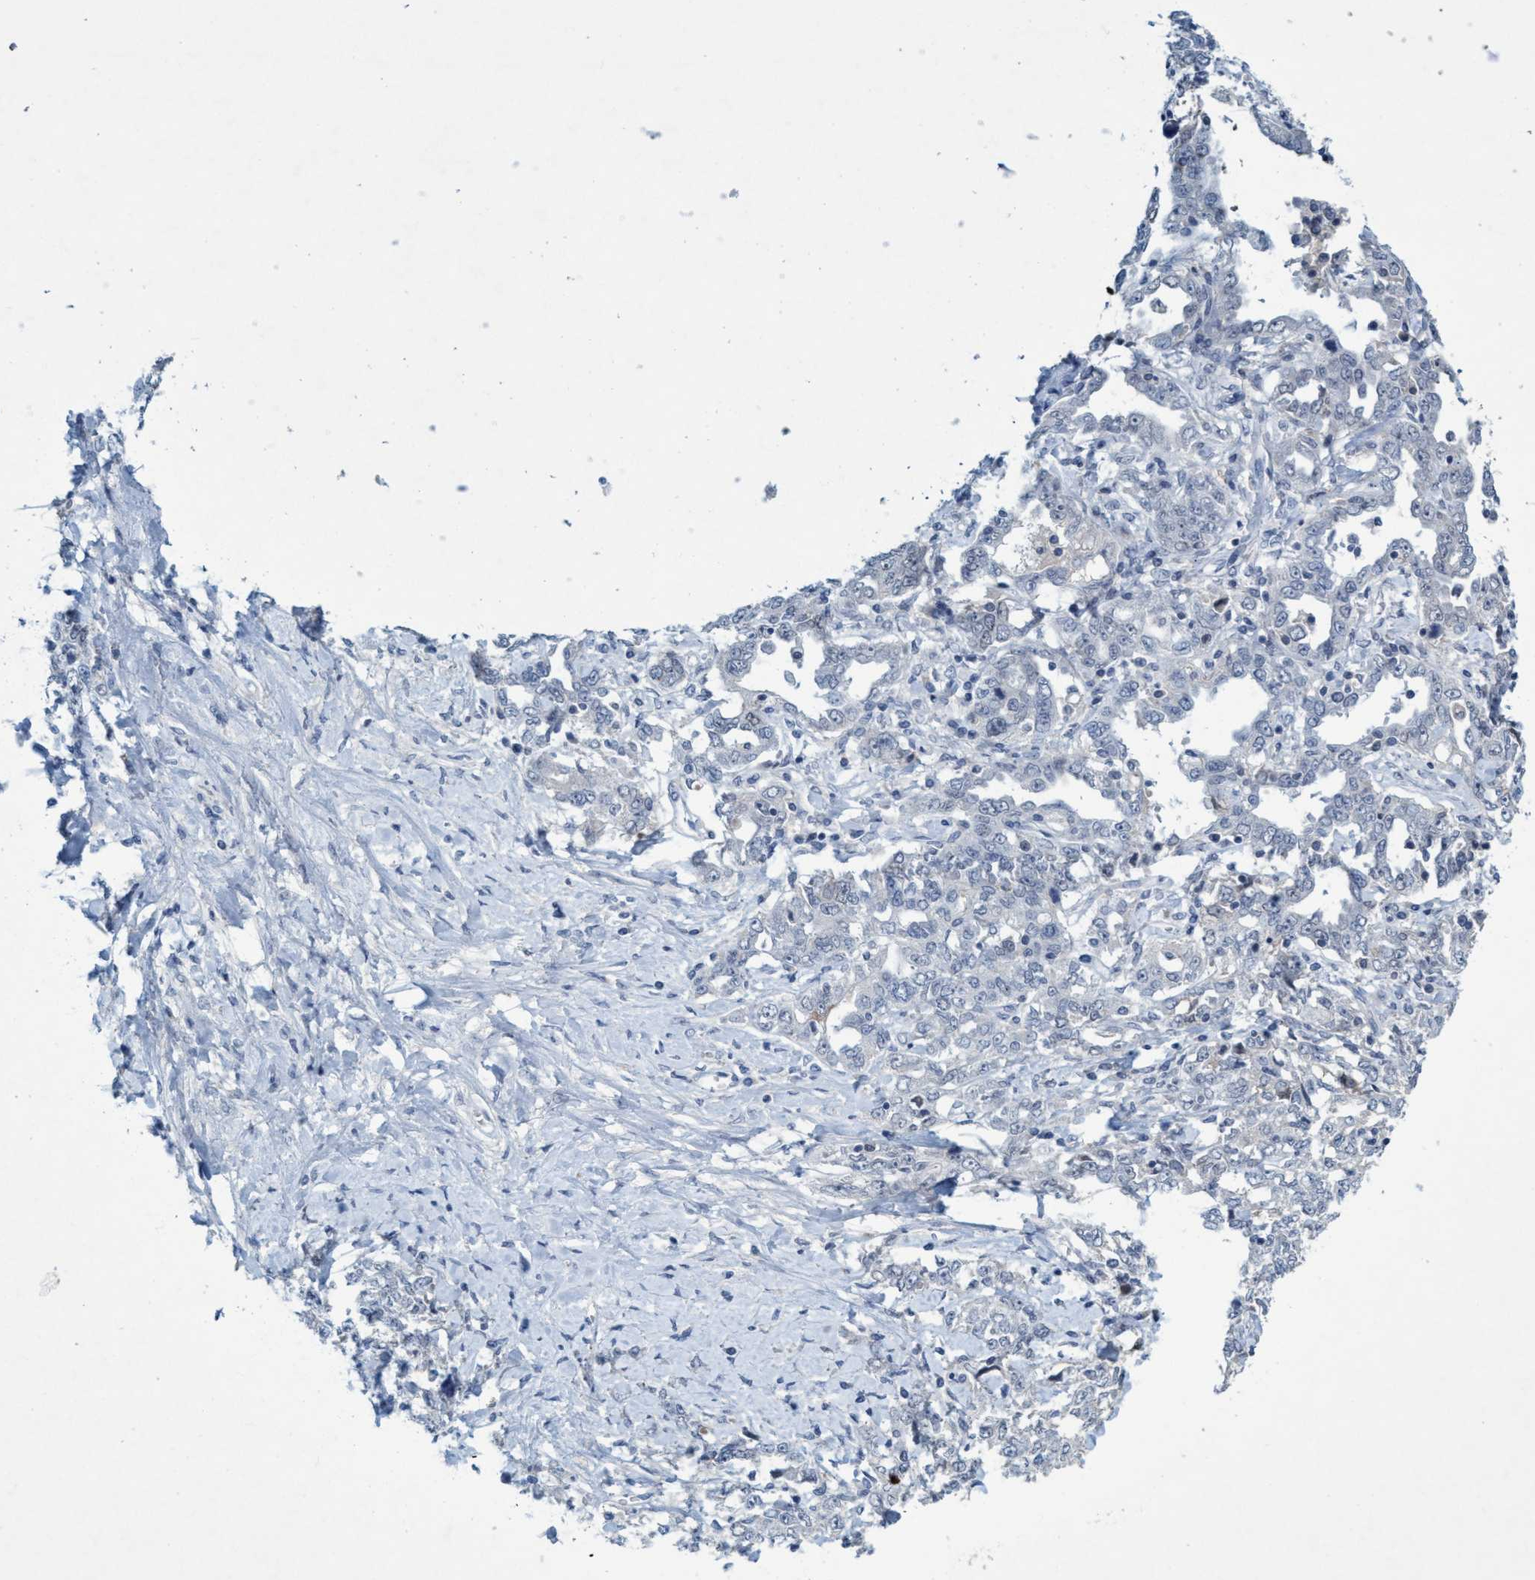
{"staining": {"intensity": "negative", "quantity": "none", "location": "none"}, "tissue": "ovarian cancer", "cell_type": "Tumor cells", "image_type": "cancer", "snomed": [{"axis": "morphology", "description": "Carcinoma, endometroid"}, {"axis": "topography", "description": "Ovary"}], "caption": "Immunohistochemistry of ovarian cancer (endometroid carcinoma) displays no staining in tumor cells.", "gene": "RNF208", "patient": {"sex": "female", "age": 62}}